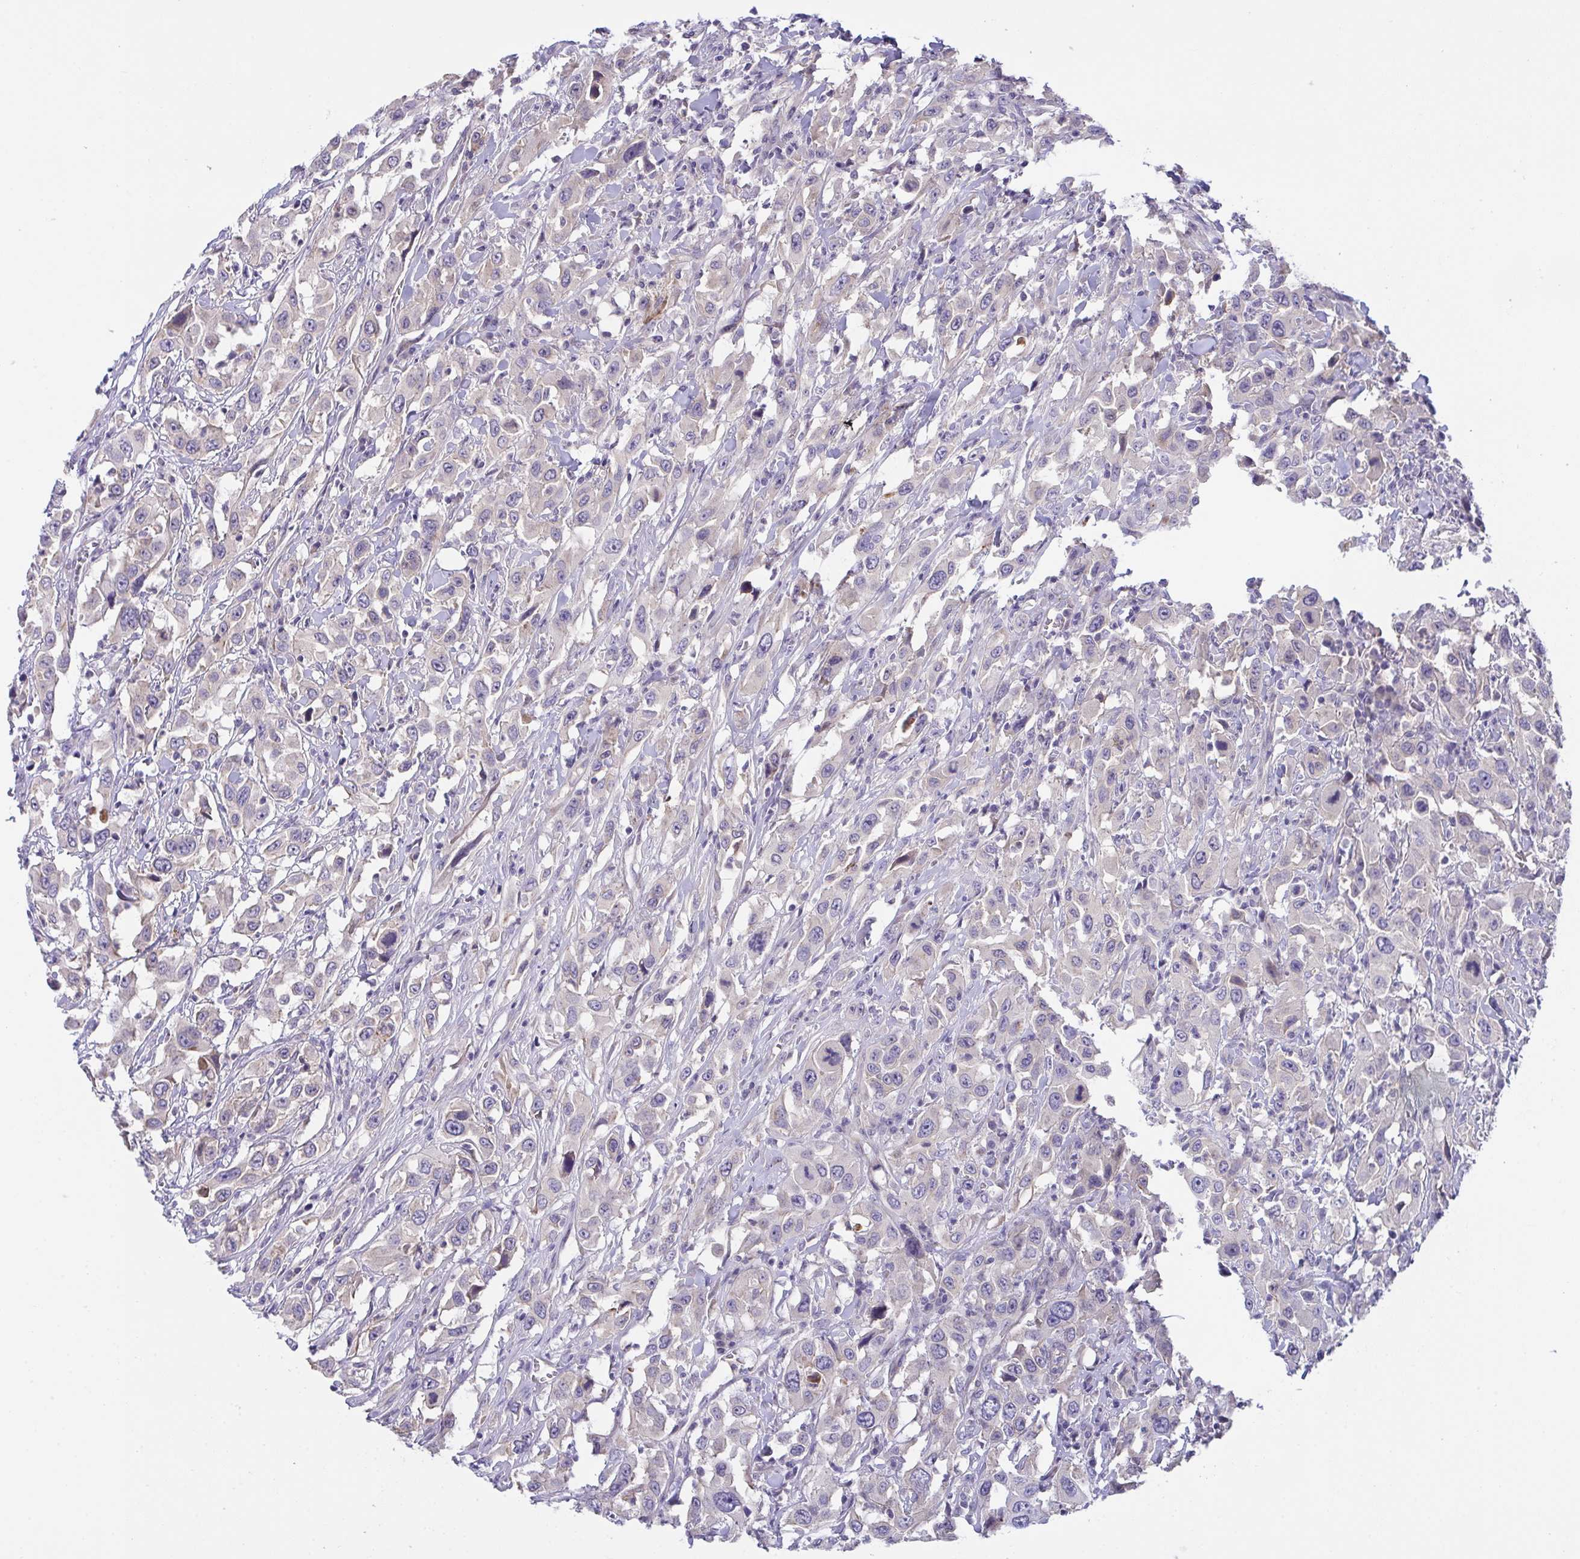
{"staining": {"intensity": "negative", "quantity": "none", "location": "none"}, "tissue": "urothelial cancer", "cell_type": "Tumor cells", "image_type": "cancer", "snomed": [{"axis": "morphology", "description": "Urothelial carcinoma, High grade"}, {"axis": "topography", "description": "Urinary bladder"}], "caption": "This is an immunohistochemistry photomicrograph of urothelial cancer. There is no expression in tumor cells.", "gene": "RHOXF1", "patient": {"sex": "male", "age": 61}}